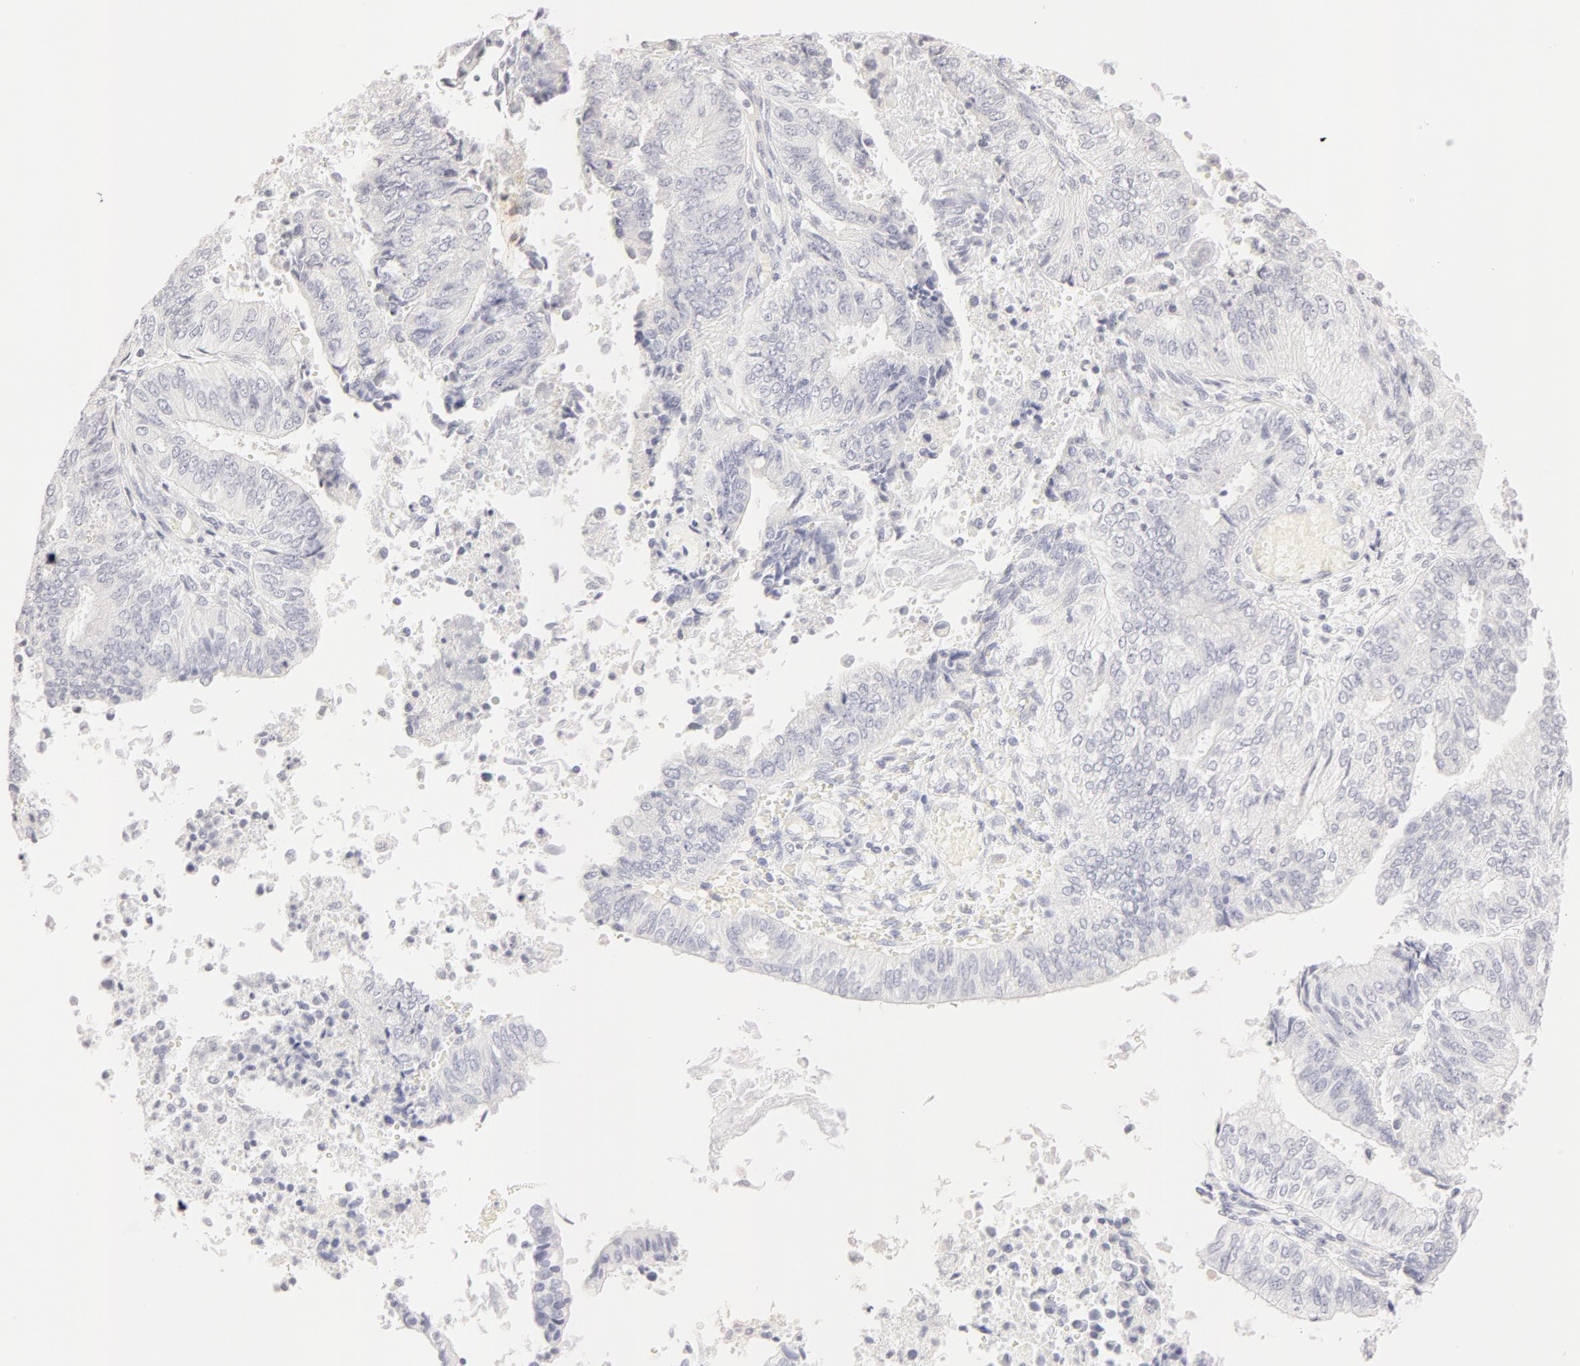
{"staining": {"intensity": "negative", "quantity": "none", "location": "none"}, "tissue": "endometrial cancer", "cell_type": "Tumor cells", "image_type": "cancer", "snomed": [{"axis": "morphology", "description": "Adenocarcinoma, NOS"}, {"axis": "topography", "description": "Endometrium"}], "caption": "The micrograph shows no staining of tumor cells in endometrial cancer (adenocarcinoma).", "gene": "LGALS7B", "patient": {"sex": "female", "age": 55}}